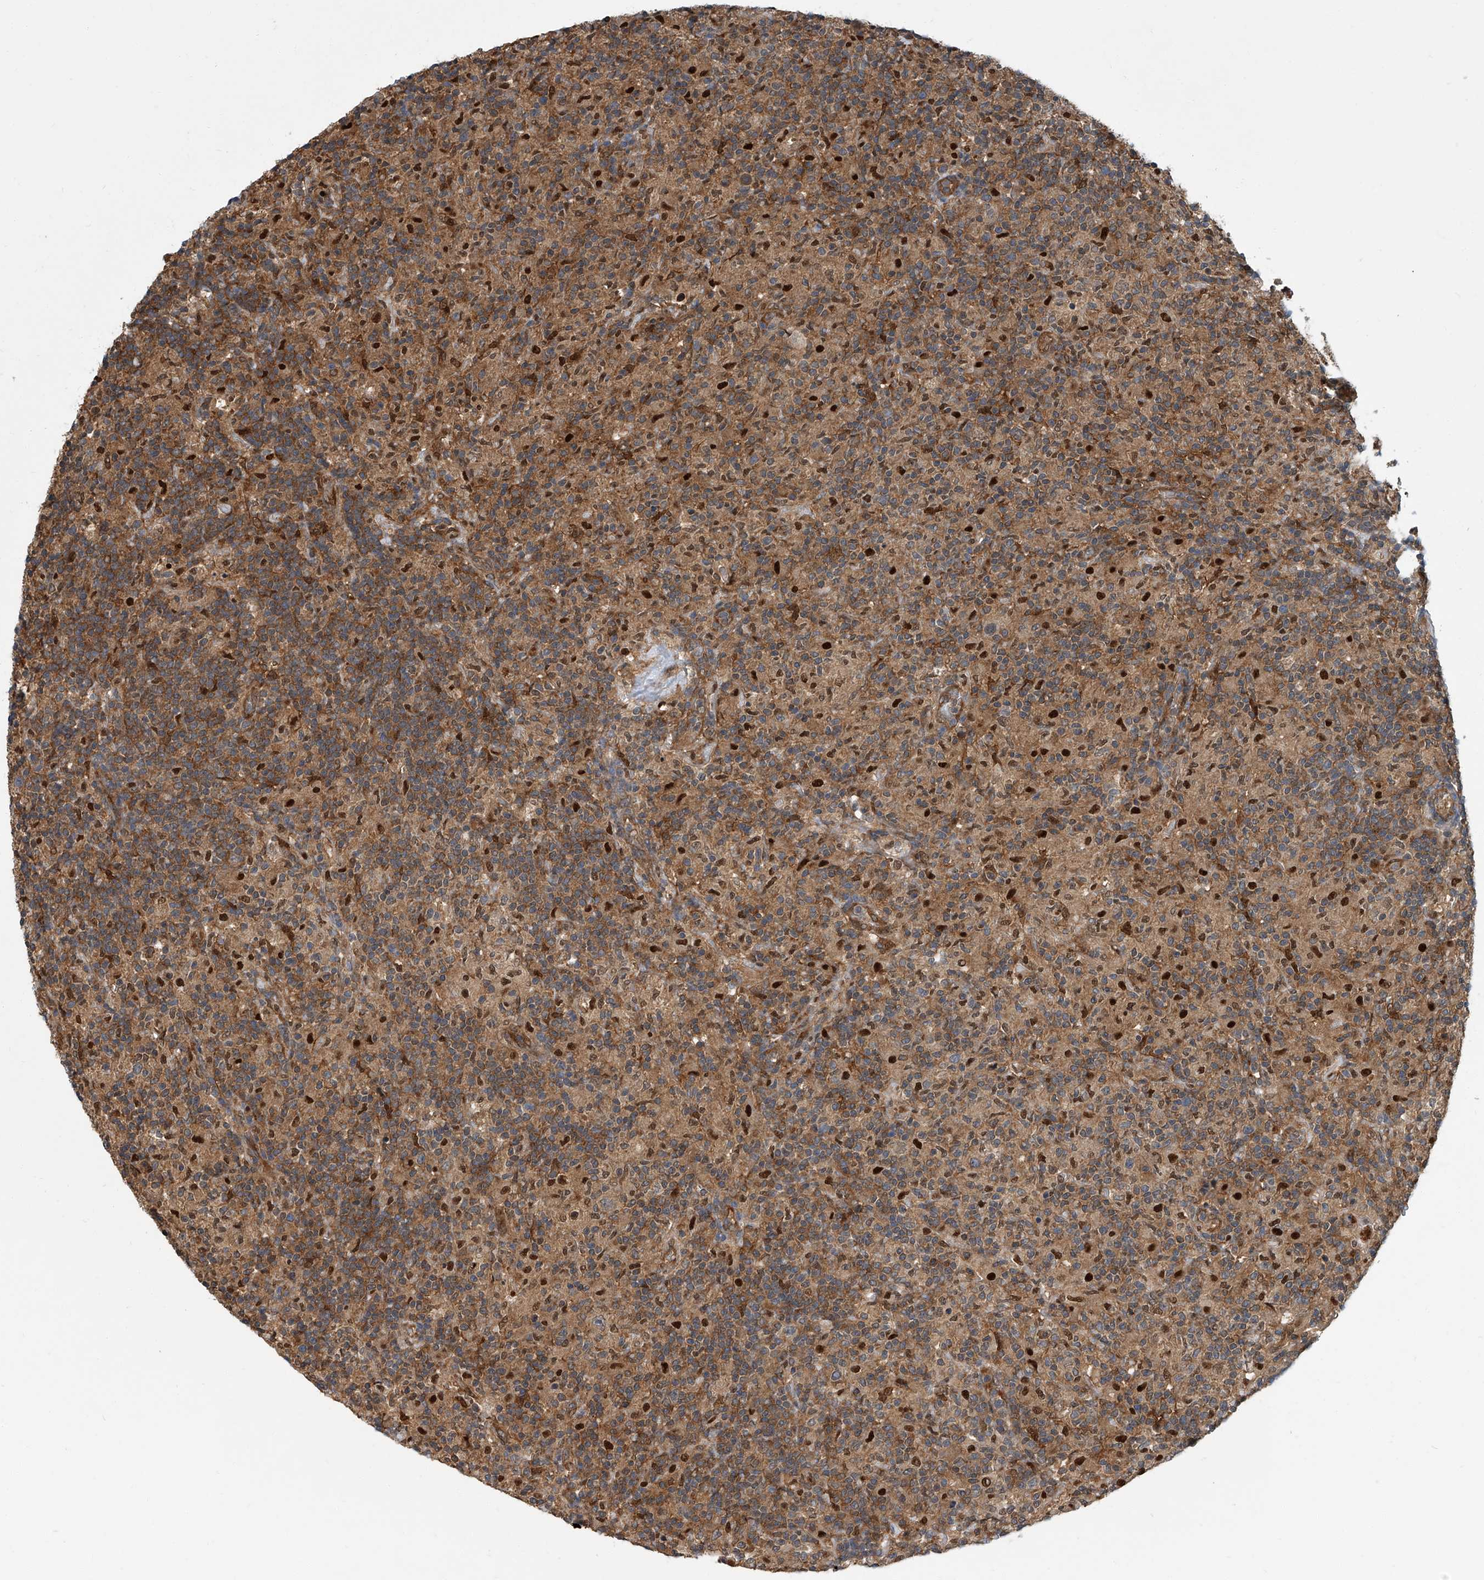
{"staining": {"intensity": "weak", "quantity": ">75%", "location": "cytoplasmic/membranous"}, "tissue": "lymphoma", "cell_type": "Tumor cells", "image_type": "cancer", "snomed": [{"axis": "morphology", "description": "Hodgkin's disease, NOS"}, {"axis": "topography", "description": "Lymph node"}], "caption": "A low amount of weak cytoplasmic/membranous expression is appreciated in about >75% of tumor cells in lymphoma tissue.", "gene": "PSMB10", "patient": {"sex": "male", "age": 70}}